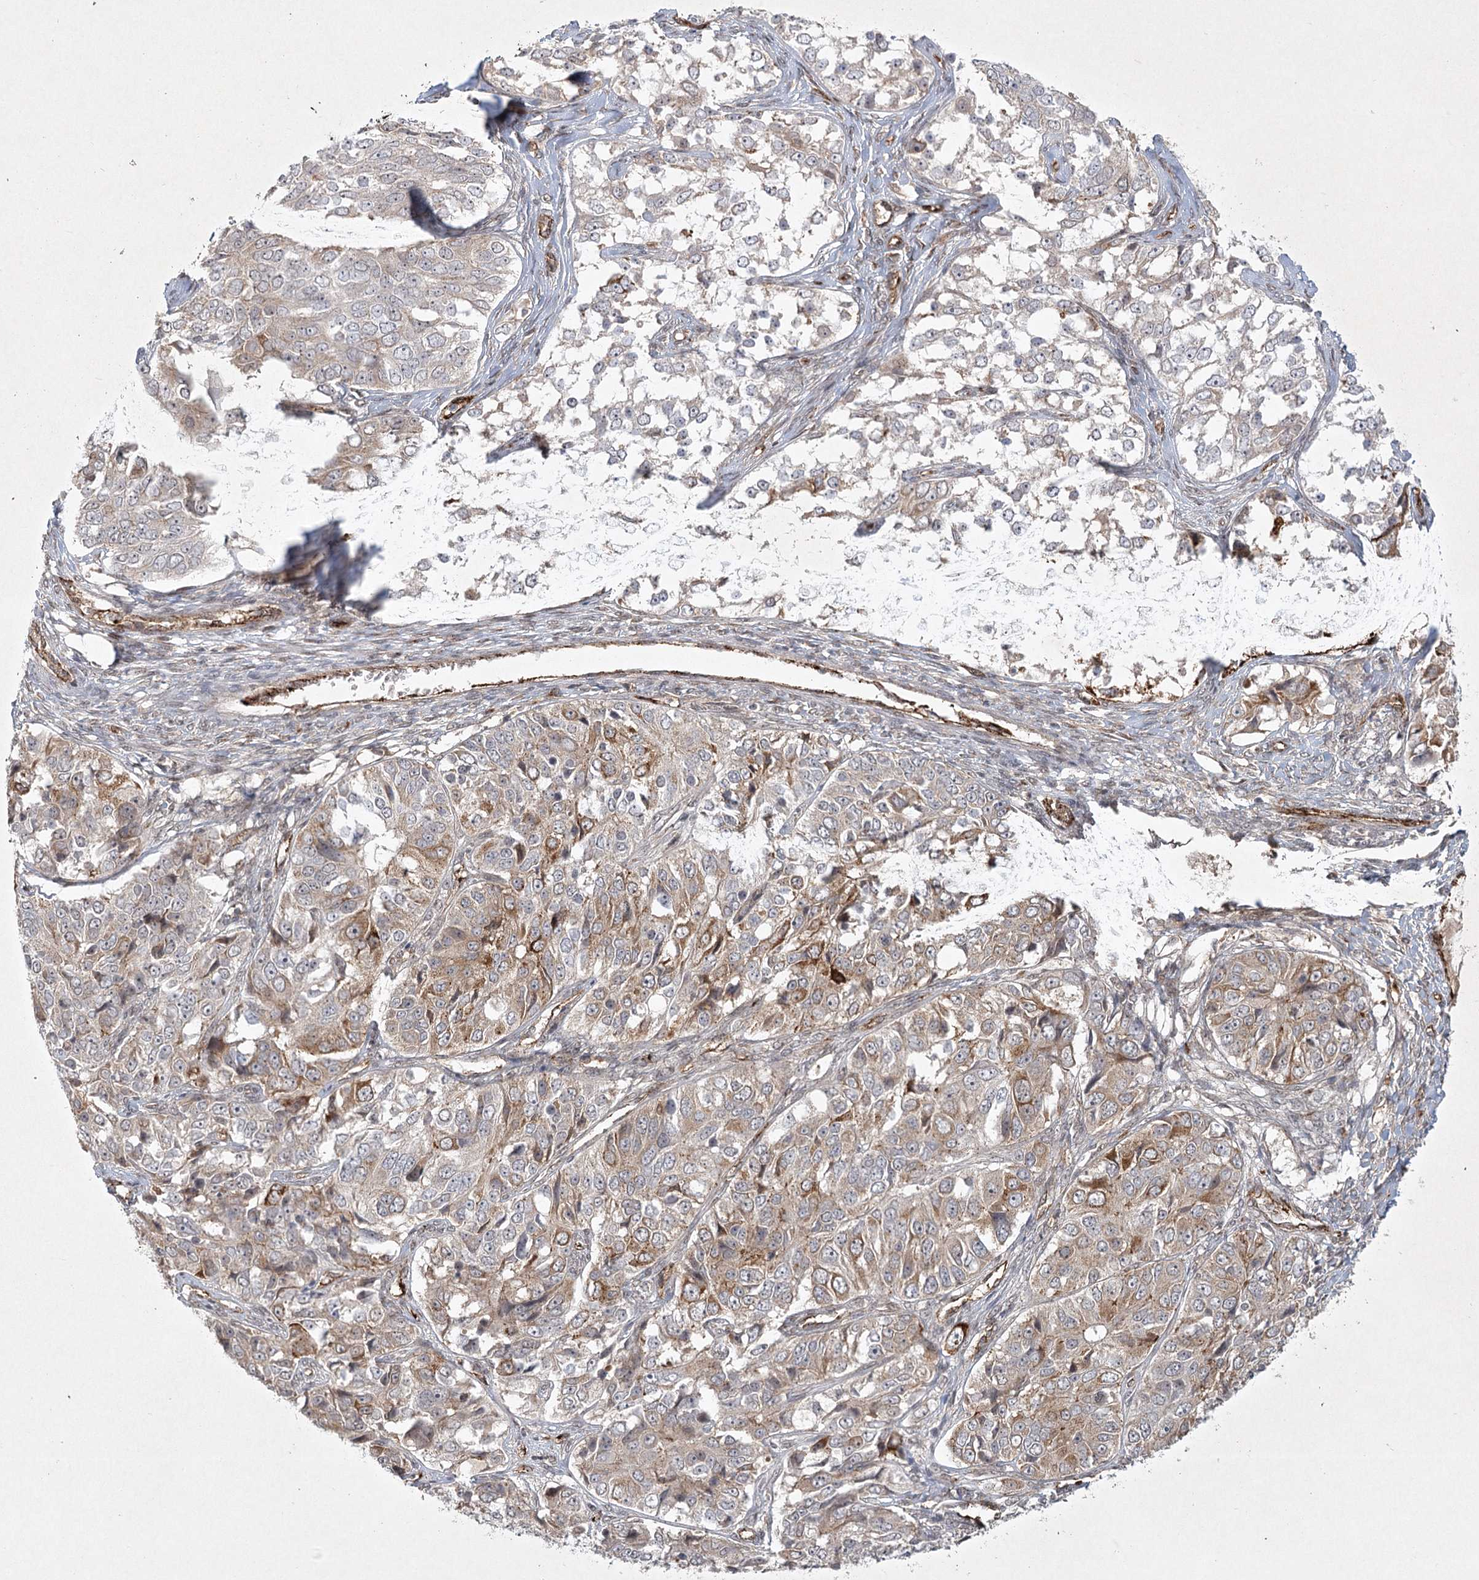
{"staining": {"intensity": "weak", "quantity": "25%-75%", "location": "cytoplasmic/membranous"}, "tissue": "ovarian cancer", "cell_type": "Tumor cells", "image_type": "cancer", "snomed": [{"axis": "morphology", "description": "Carcinoma, endometroid"}, {"axis": "topography", "description": "Ovary"}], "caption": "Ovarian endometroid carcinoma tissue shows weak cytoplasmic/membranous positivity in approximately 25%-75% of tumor cells, visualized by immunohistochemistry. The staining was performed using DAB (3,3'-diaminobenzidine) to visualize the protein expression in brown, while the nuclei were stained in blue with hematoxylin (Magnification: 20x).", "gene": "ARHGAP31", "patient": {"sex": "female", "age": 51}}